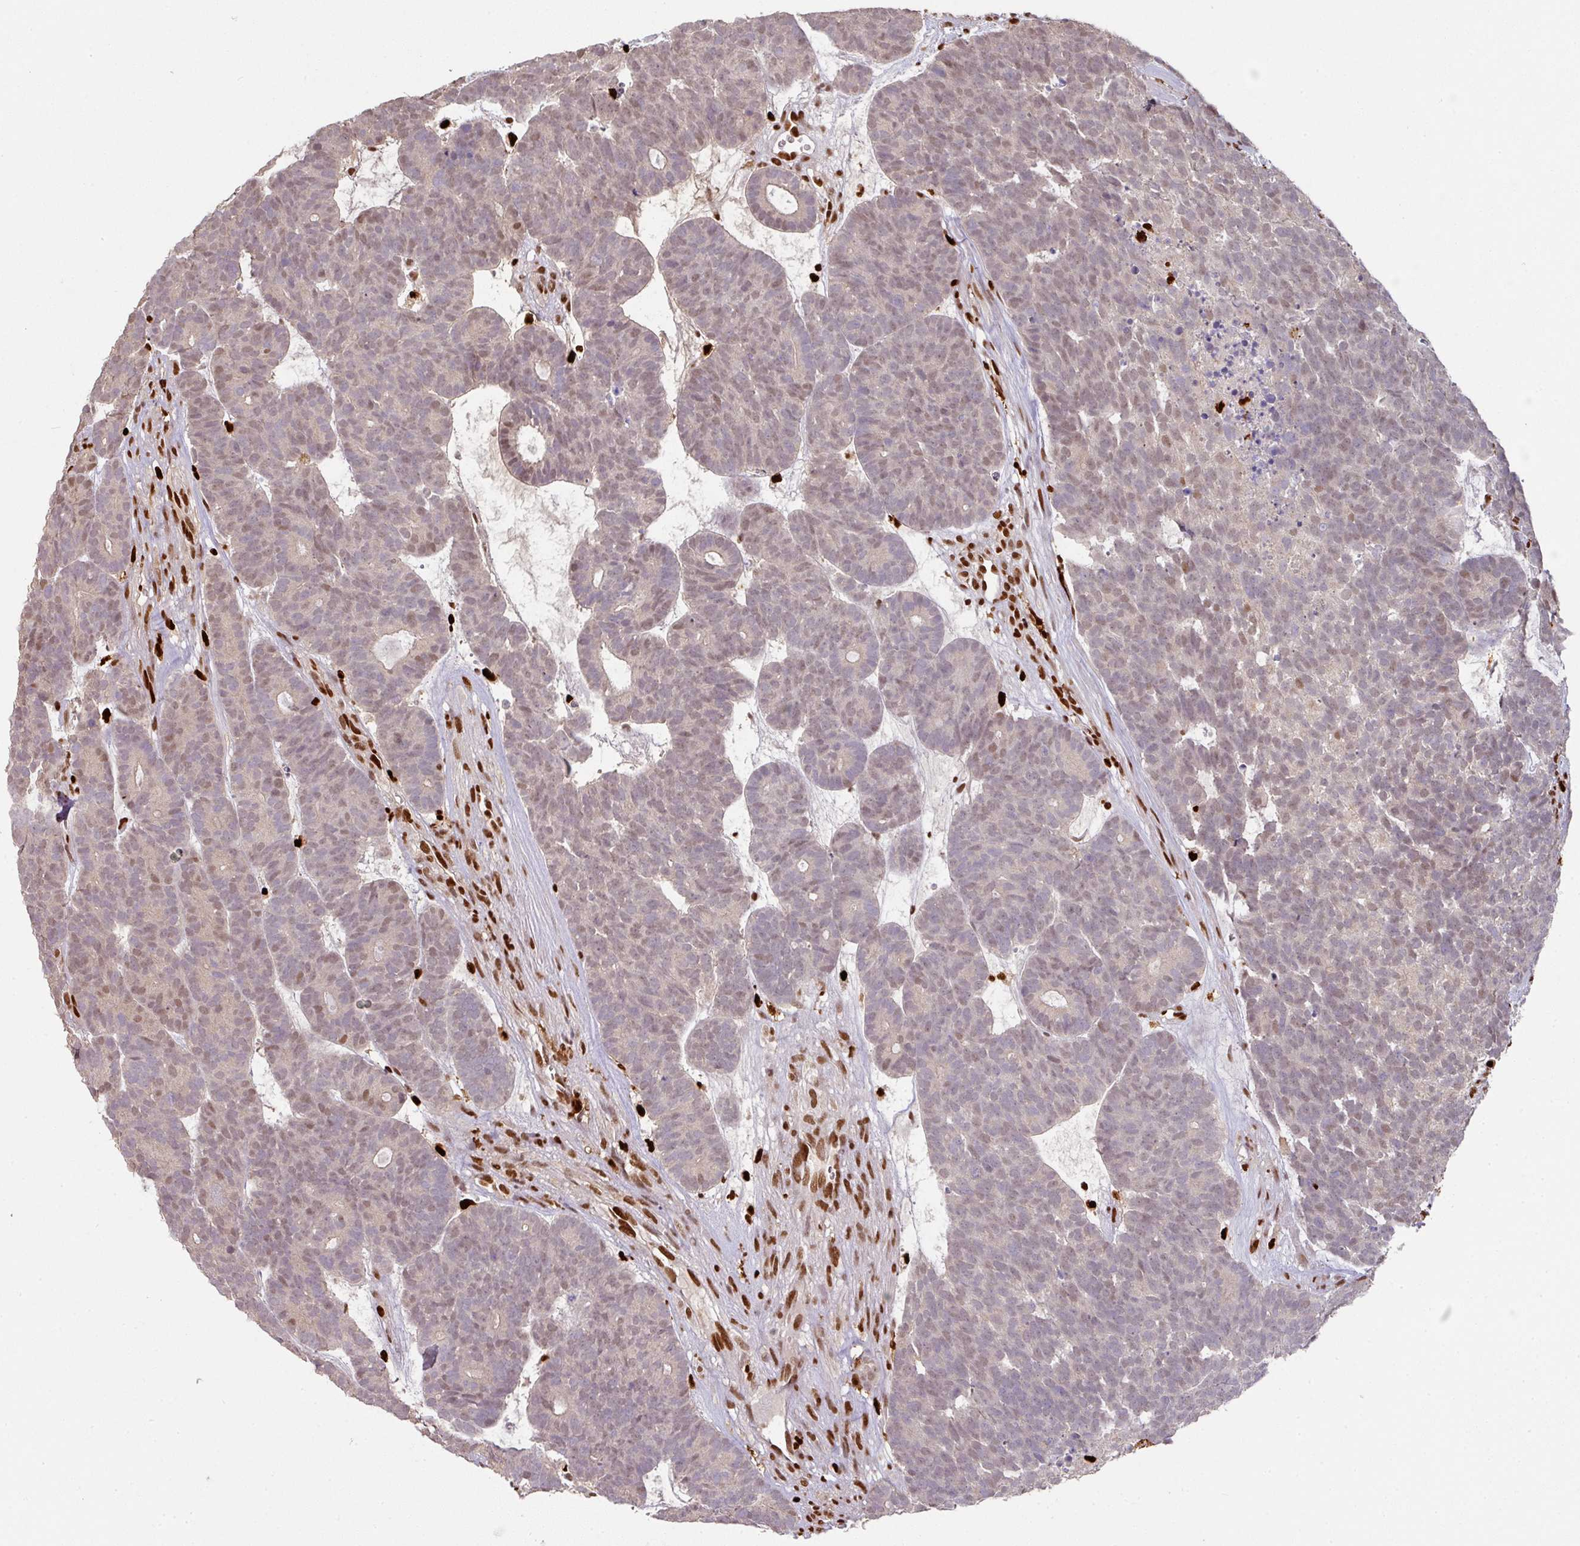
{"staining": {"intensity": "weak", "quantity": "25%-75%", "location": "nuclear"}, "tissue": "head and neck cancer", "cell_type": "Tumor cells", "image_type": "cancer", "snomed": [{"axis": "morphology", "description": "Adenocarcinoma, NOS"}, {"axis": "topography", "description": "Head-Neck"}], "caption": "Human adenocarcinoma (head and neck) stained with a brown dye demonstrates weak nuclear positive staining in about 25%-75% of tumor cells.", "gene": "SAMHD1", "patient": {"sex": "female", "age": 81}}